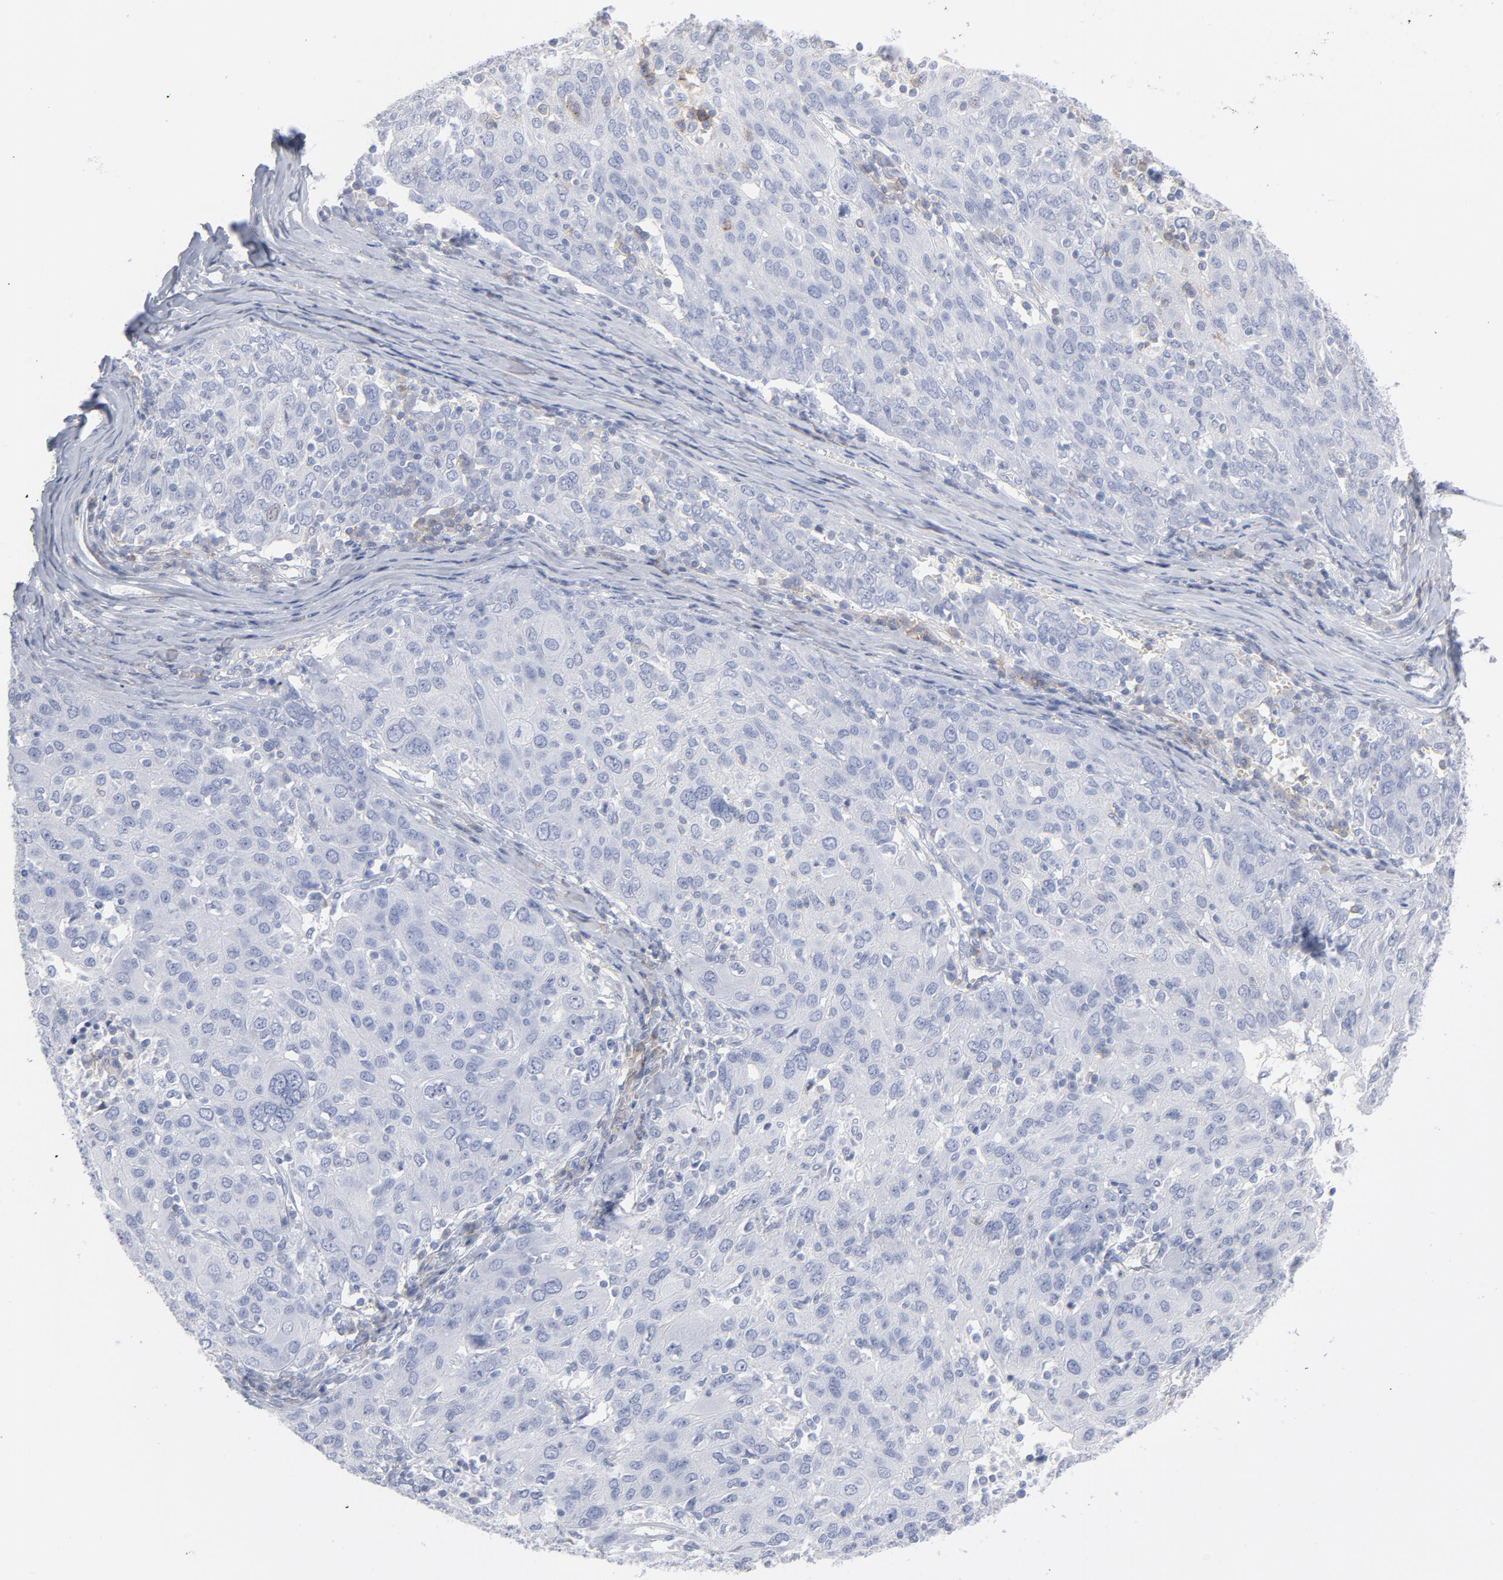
{"staining": {"intensity": "negative", "quantity": "none", "location": "none"}, "tissue": "ovarian cancer", "cell_type": "Tumor cells", "image_type": "cancer", "snomed": [{"axis": "morphology", "description": "Carcinoma, endometroid"}, {"axis": "topography", "description": "Ovary"}], "caption": "Photomicrograph shows no significant protein expression in tumor cells of ovarian endometroid carcinoma.", "gene": "P2RY8", "patient": {"sex": "female", "age": 50}}